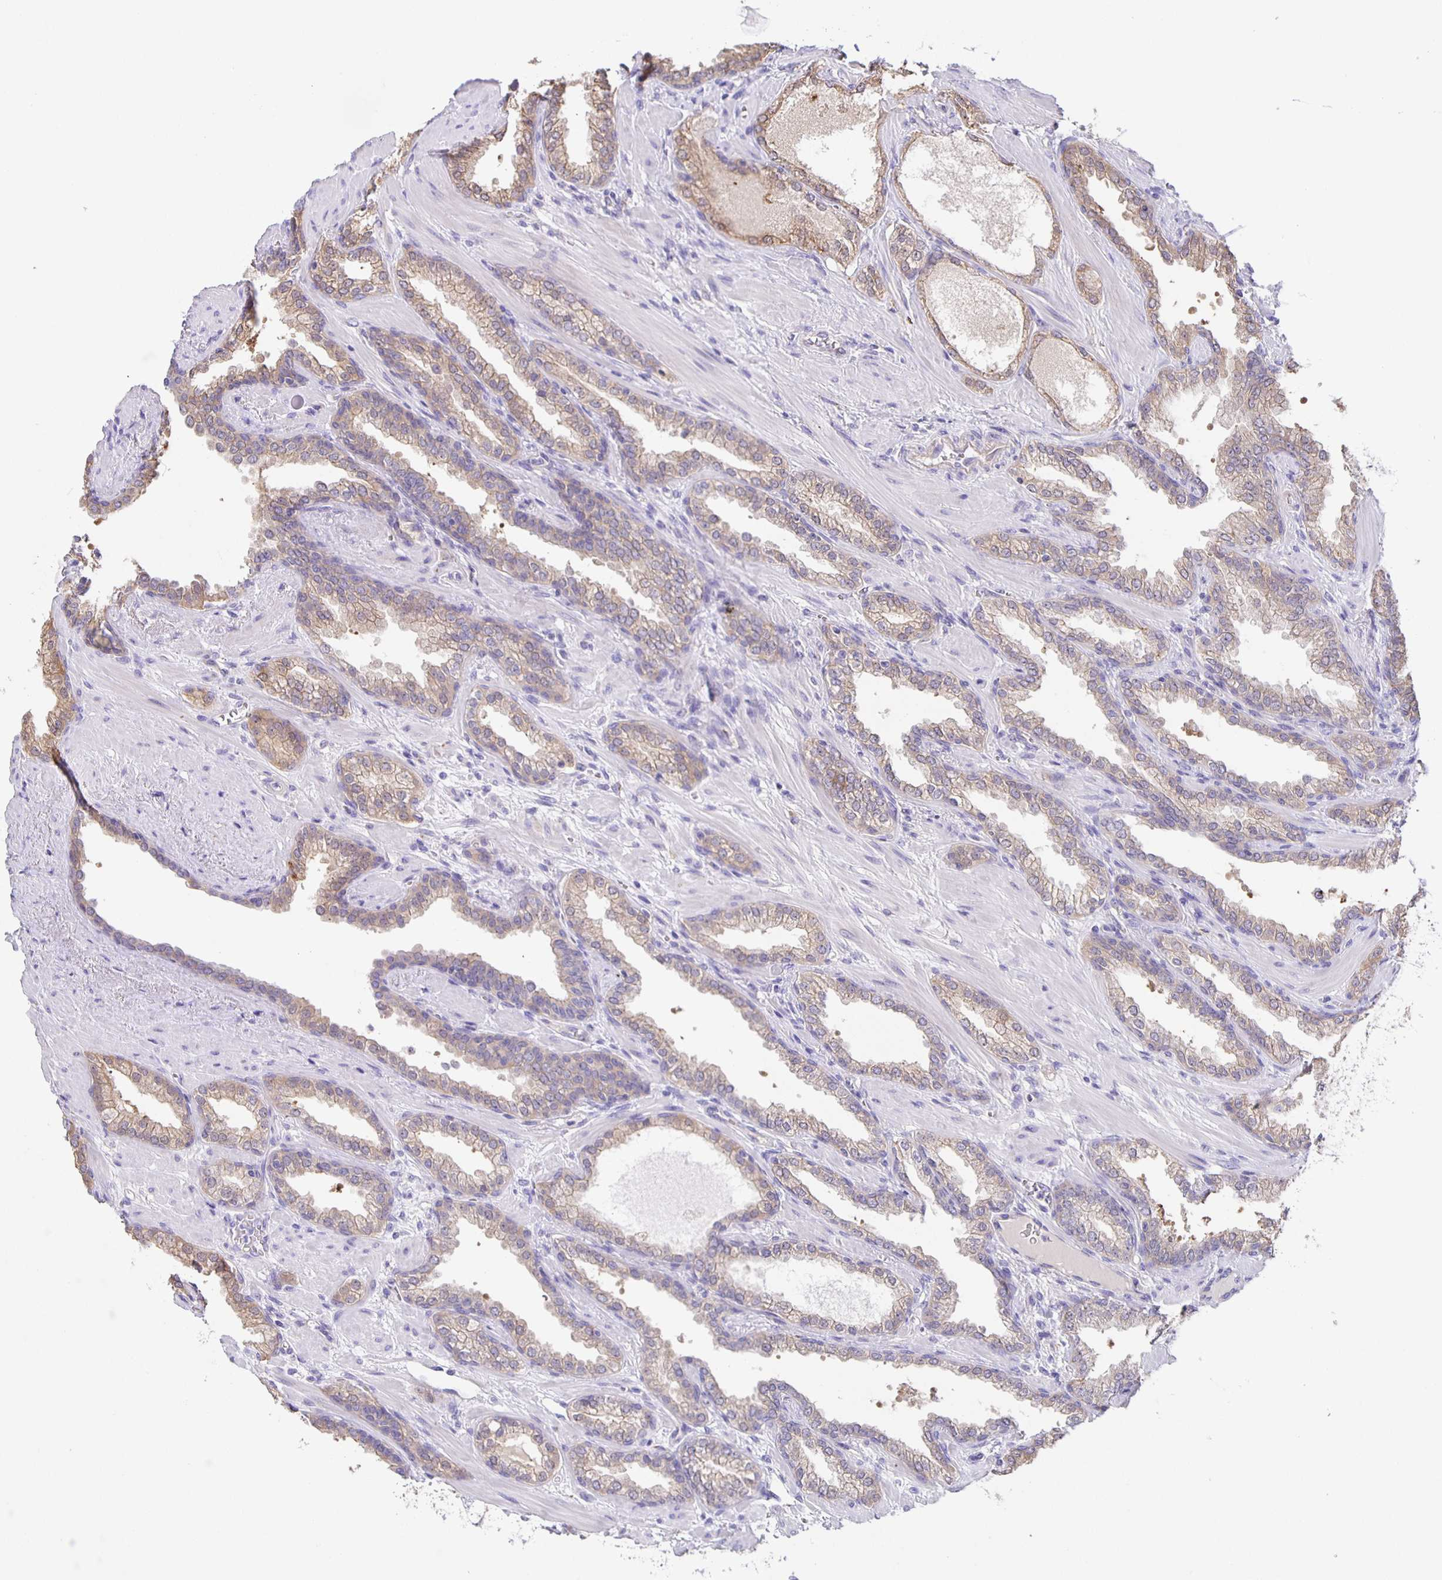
{"staining": {"intensity": "moderate", "quantity": "25%-75%", "location": "cytoplasmic/membranous"}, "tissue": "prostate cancer", "cell_type": "Tumor cells", "image_type": "cancer", "snomed": [{"axis": "morphology", "description": "Adenocarcinoma, High grade"}, {"axis": "topography", "description": "Prostate"}], "caption": "Immunohistochemical staining of human prostate cancer (adenocarcinoma (high-grade)) reveals moderate cytoplasmic/membranous protein staining in about 25%-75% of tumor cells. (DAB (3,3'-diaminobenzidine) IHC with brightfield microscopy, high magnification).", "gene": "JMJD4", "patient": {"sex": "male", "age": 60}}